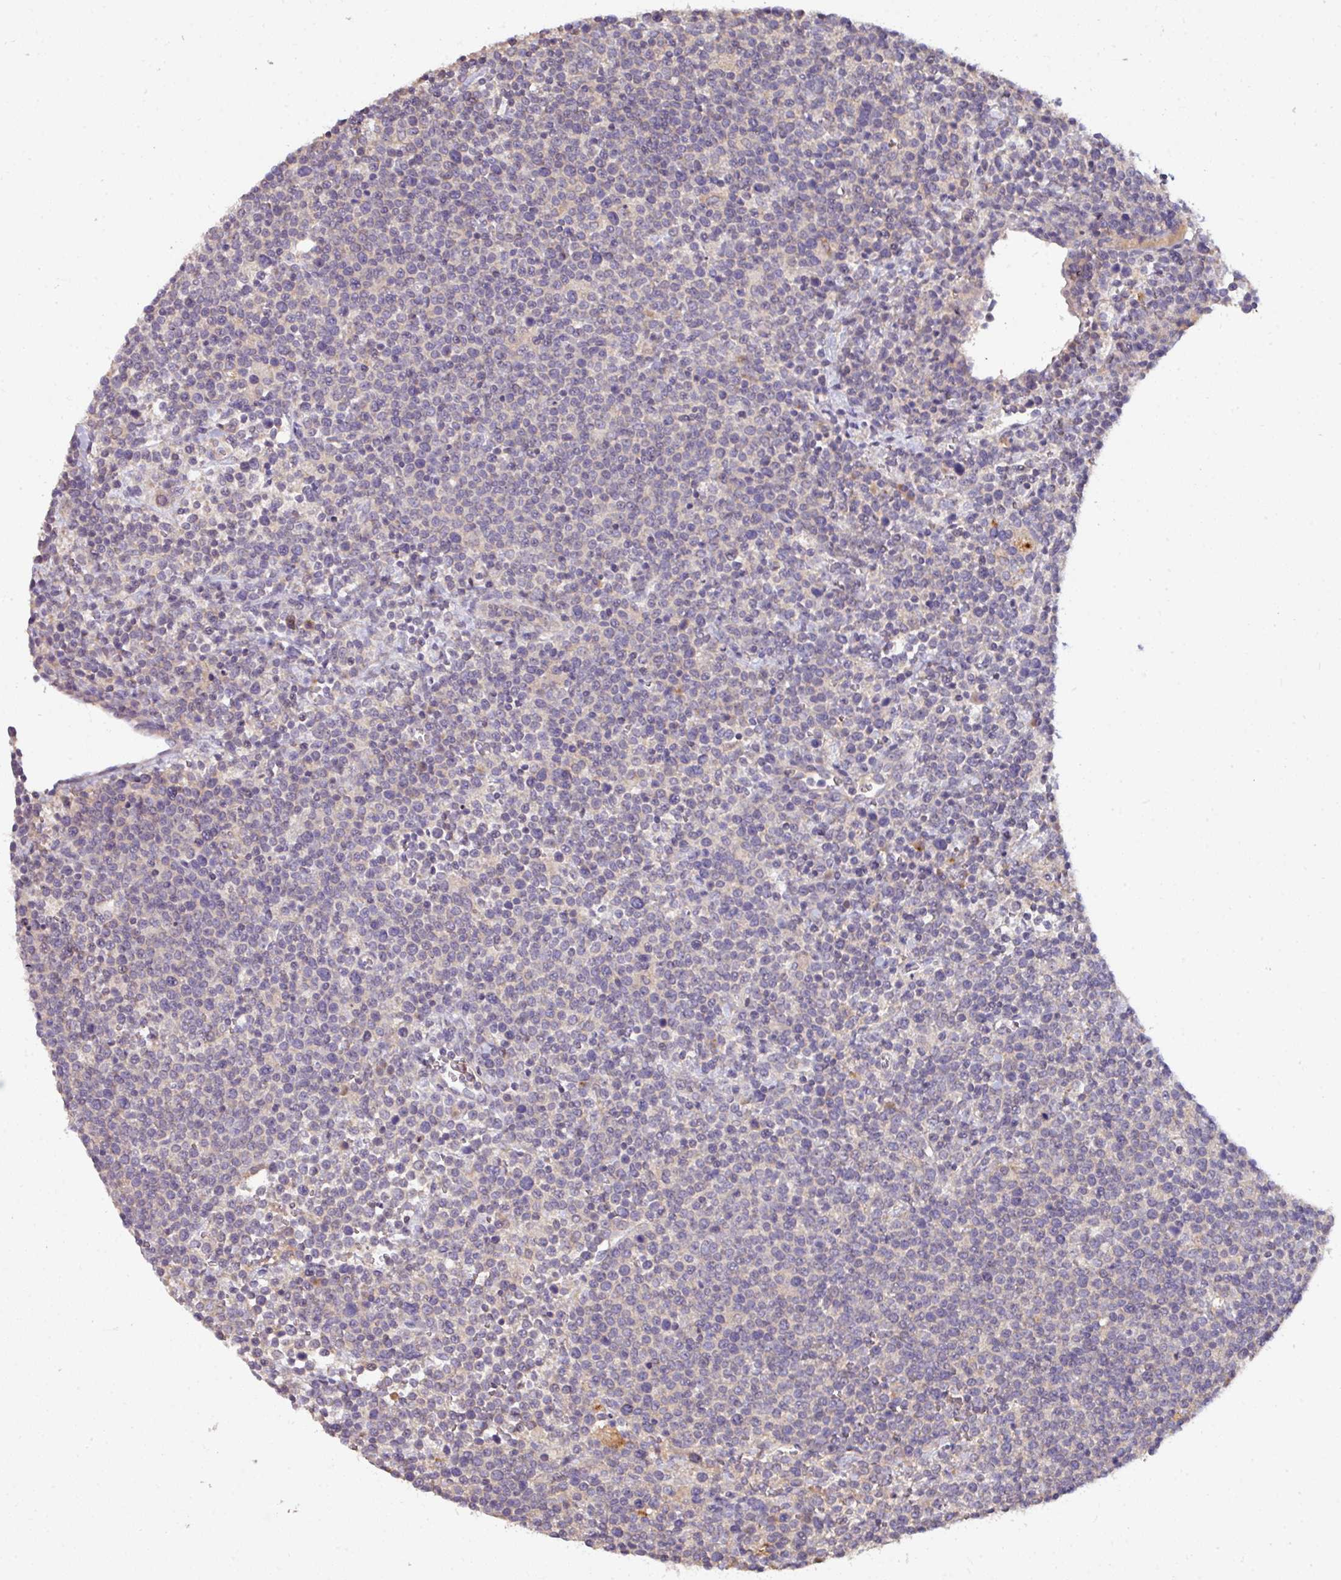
{"staining": {"intensity": "negative", "quantity": "none", "location": "none"}, "tissue": "lymphoma", "cell_type": "Tumor cells", "image_type": "cancer", "snomed": [{"axis": "morphology", "description": "Malignant lymphoma, non-Hodgkin's type, High grade"}, {"axis": "topography", "description": "Lymph node"}], "caption": "DAB (3,3'-diaminobenzidine) immunohistochemical staining of human lymphoma exhibits no significant expression in tumor cells.", "gene": "AEBP2", "patient": {"sex": "male", "age": 61}}